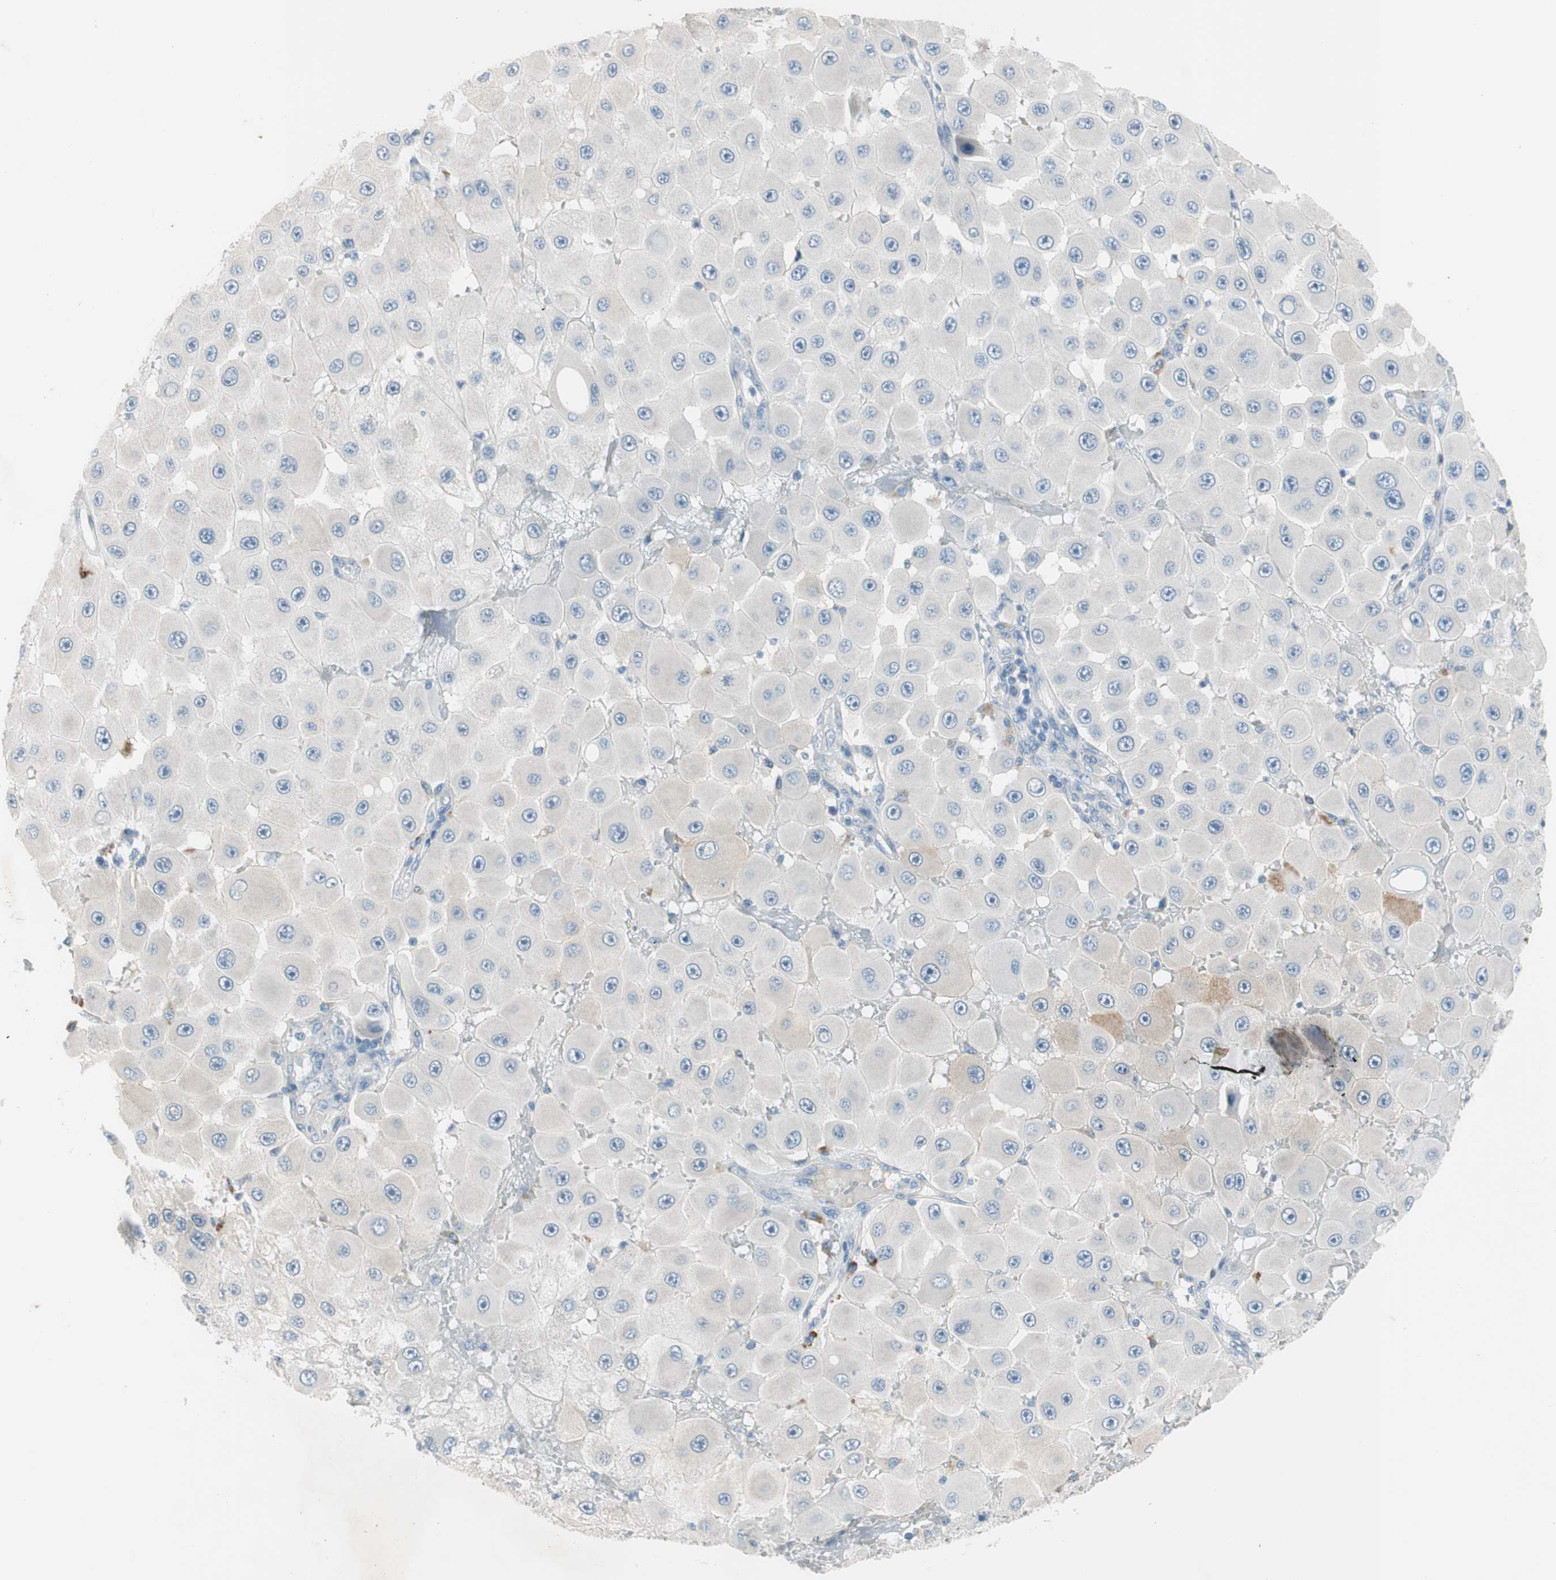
{"staining": {"intensity": "negative", "quantity": "none", "location": "none"}, "tissue": "melanoma", "cell_type": "Tumor cells", "image_type": "cancer", "snomed": [{"axis": "morphology", "description": "Malignant melanoma, NOS"}, {"axis": "topography", "description": "Skin"}], "caption": "Melanoma was stained to show a protein in brown. There is no significant staining in tumor cells.", "gene": "PRRG4", "patient": {"sex": "female", "age": 81}}